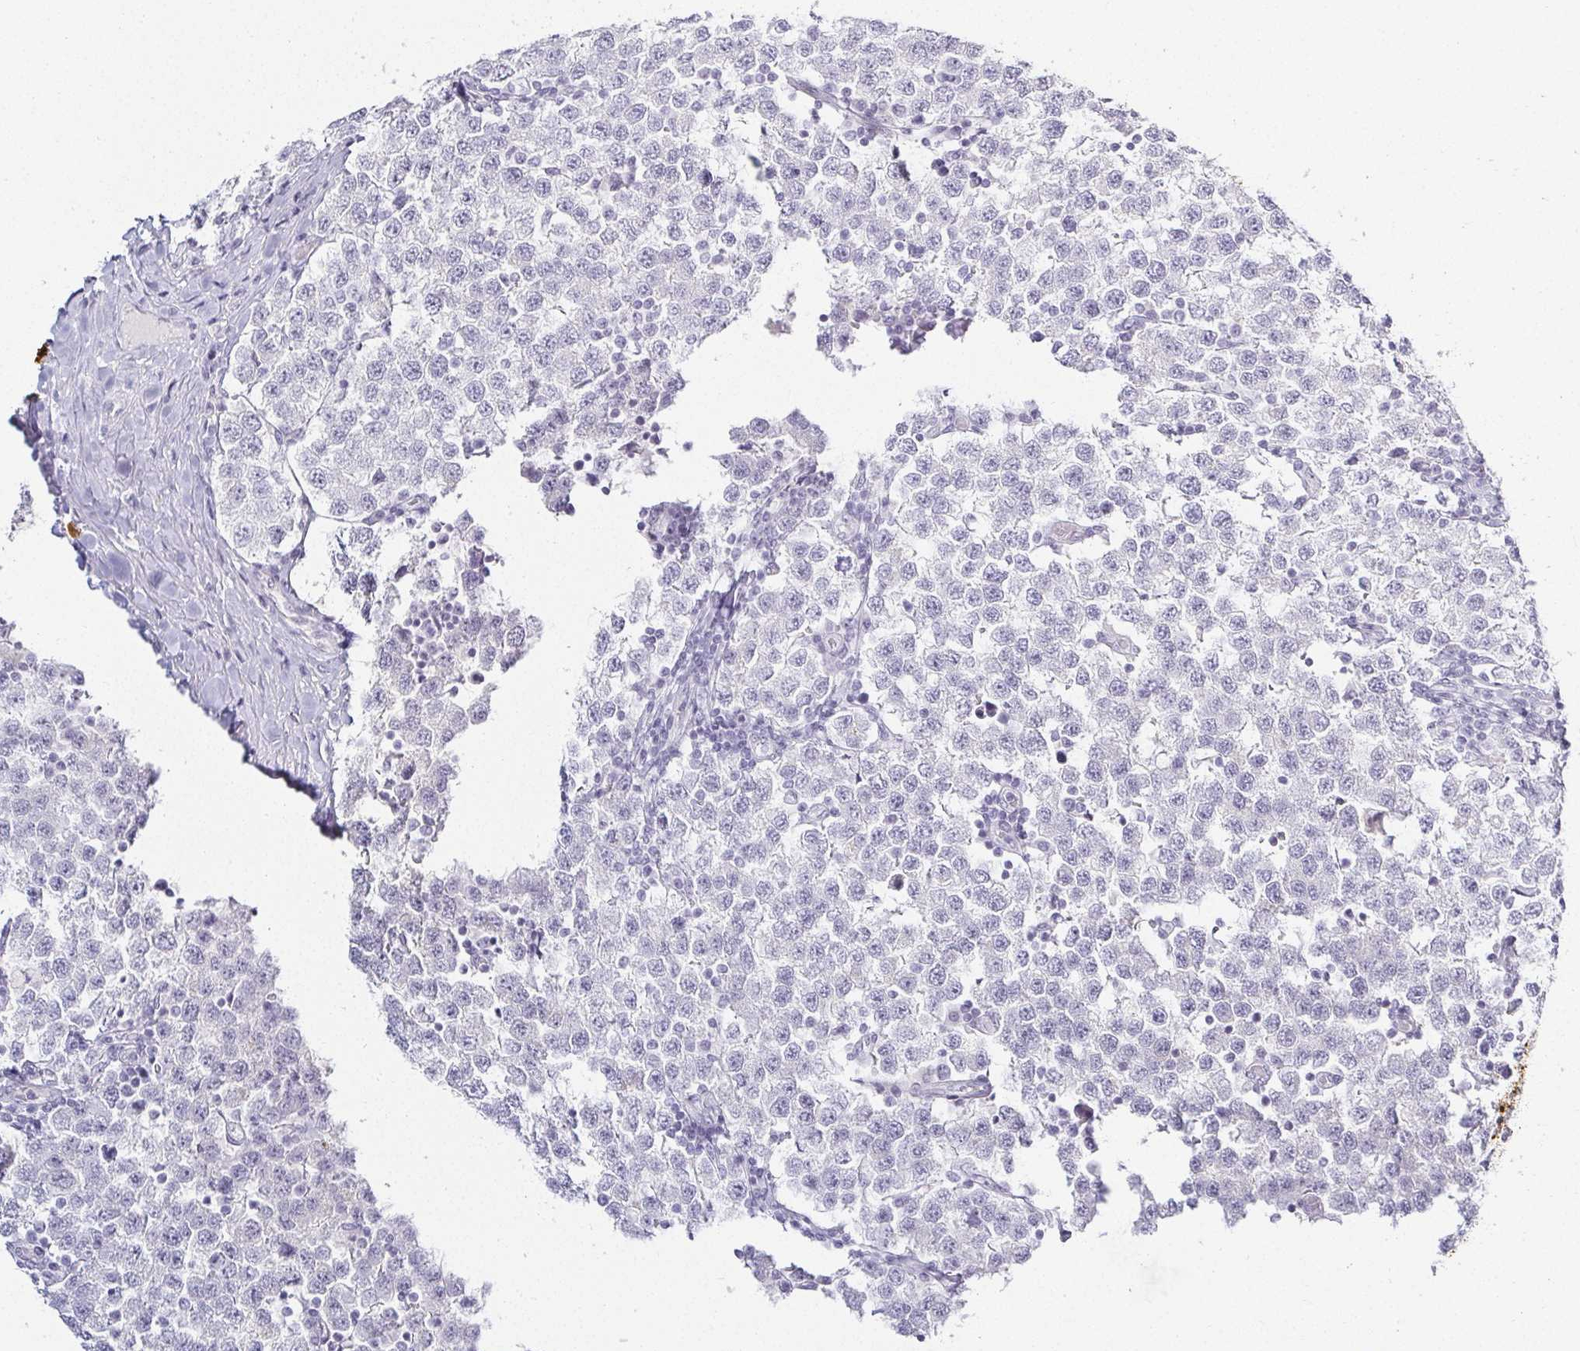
{"staining": {"intensity": "negative", "quantity": "none", "location": "none"}, "tissue": "testis cancer", "cell_type": "Tumor cells", "image_type": "cancer", "snomed": [{"axis": "morphology", "description": "Seminoma, NOS"}, {"axis": "topography", "description": "Testis"}], "caption": "High power microscopy histopathology image of an immunohistochemistry (IHC) image of testis cancer, revealing no significant expression in tumor cells.", "gene": "ACAN", "patient": {"sex": "male", "age": 34}}